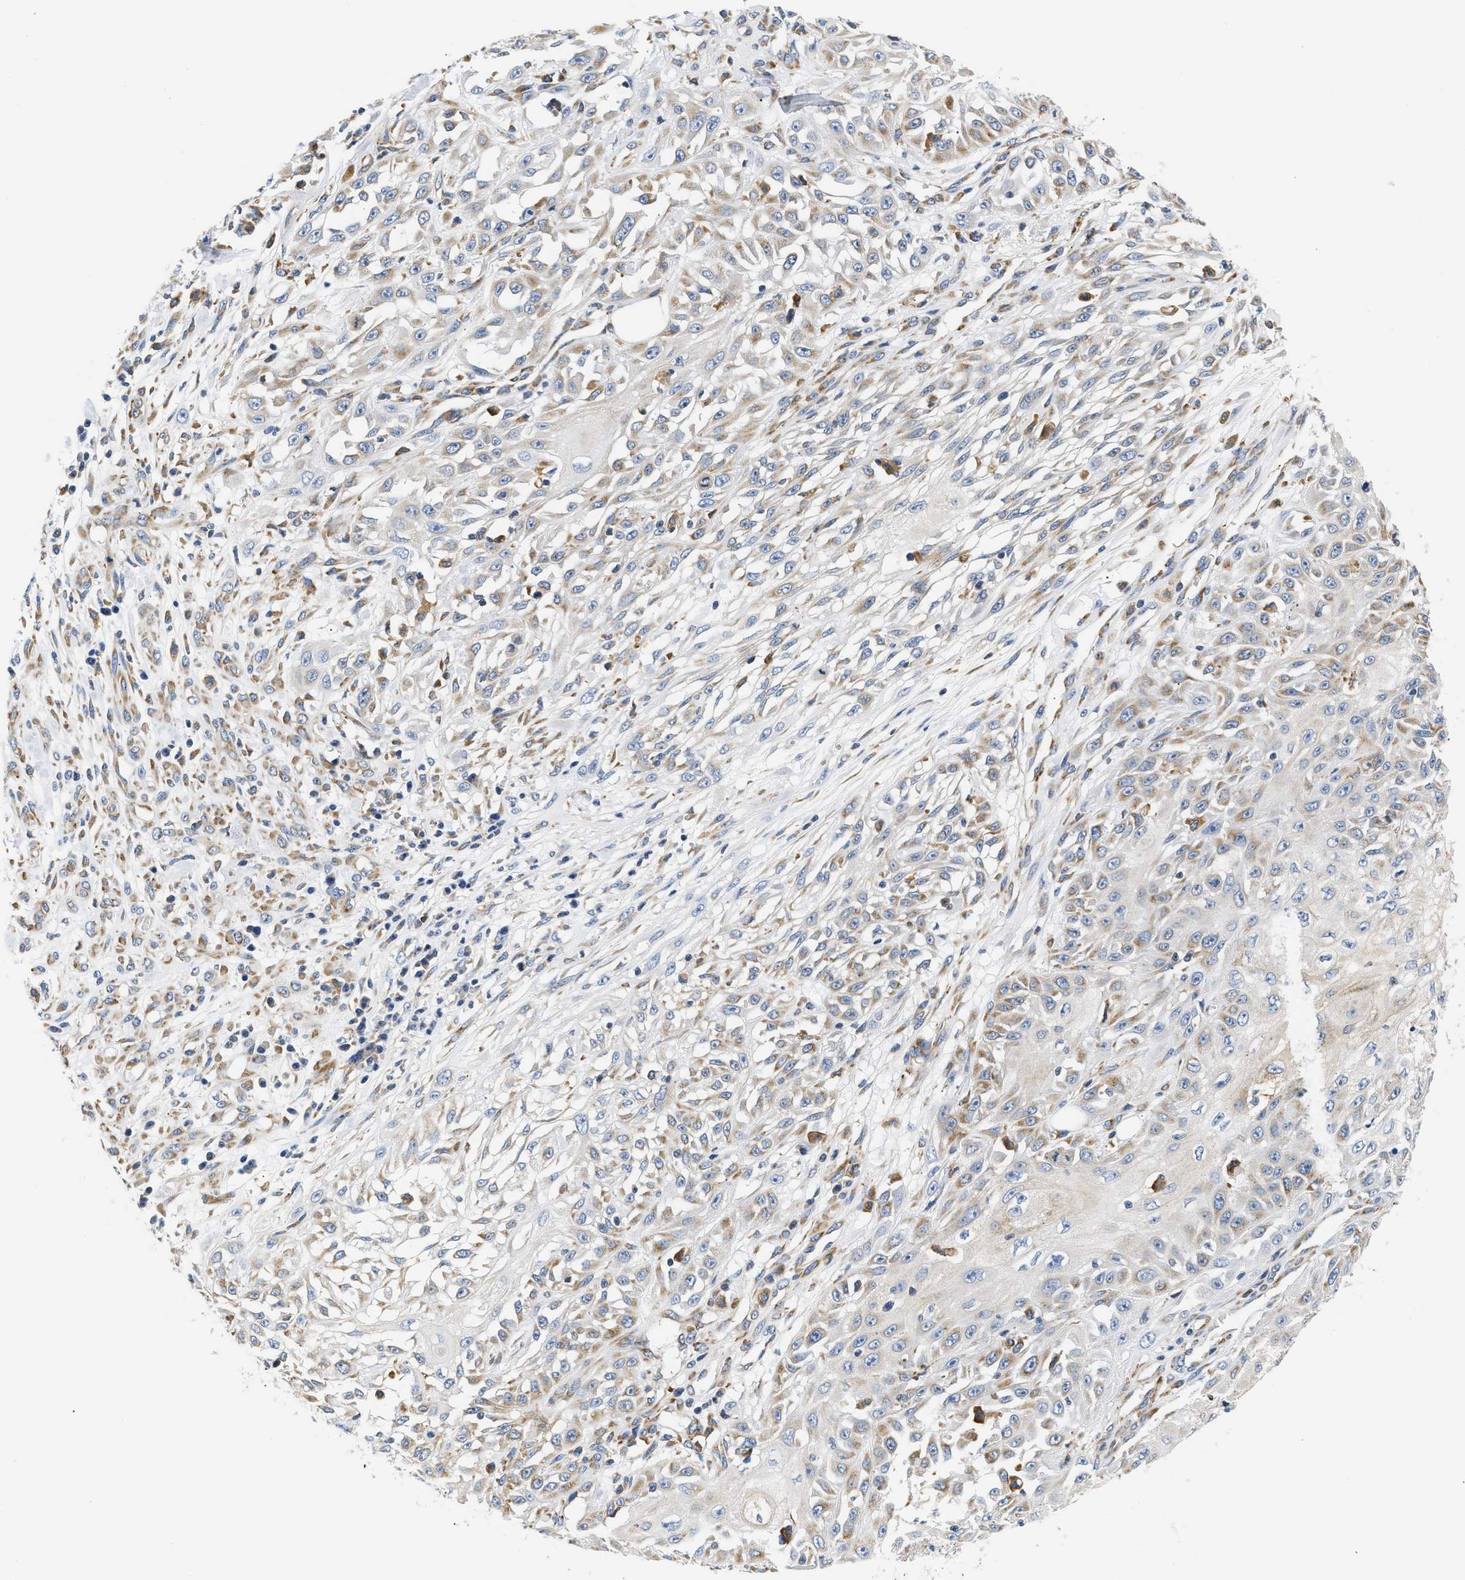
{"staining": {"intensity": "weak", "quantity": "25%-75%", "location": "cytoplasmic/membranous"}, "tissue": "skin cancer", "cell_type": "Tumor cells", "image_type": "cancer", "snomed": [{"axis": "morphology", "description": "Squamous cell carcinoma, NOS"}, {"axis": "morphology", "description": "Squamous cell carcinoma, metastatic, NOS"}, {"axis": "topography", "description": "Skin"}, {"axis": "topography", "description": "Lymph node"}], "caption": "Protein analysis of skin squamous cell carcinoma tissue shows weak cytoplasmic/membranous positivity in approximately 25%-75% of tumor cells. Nuclei are stained in blue.", "gene": "HDHD3", "patient": {"sex": "male", "age": 75}}